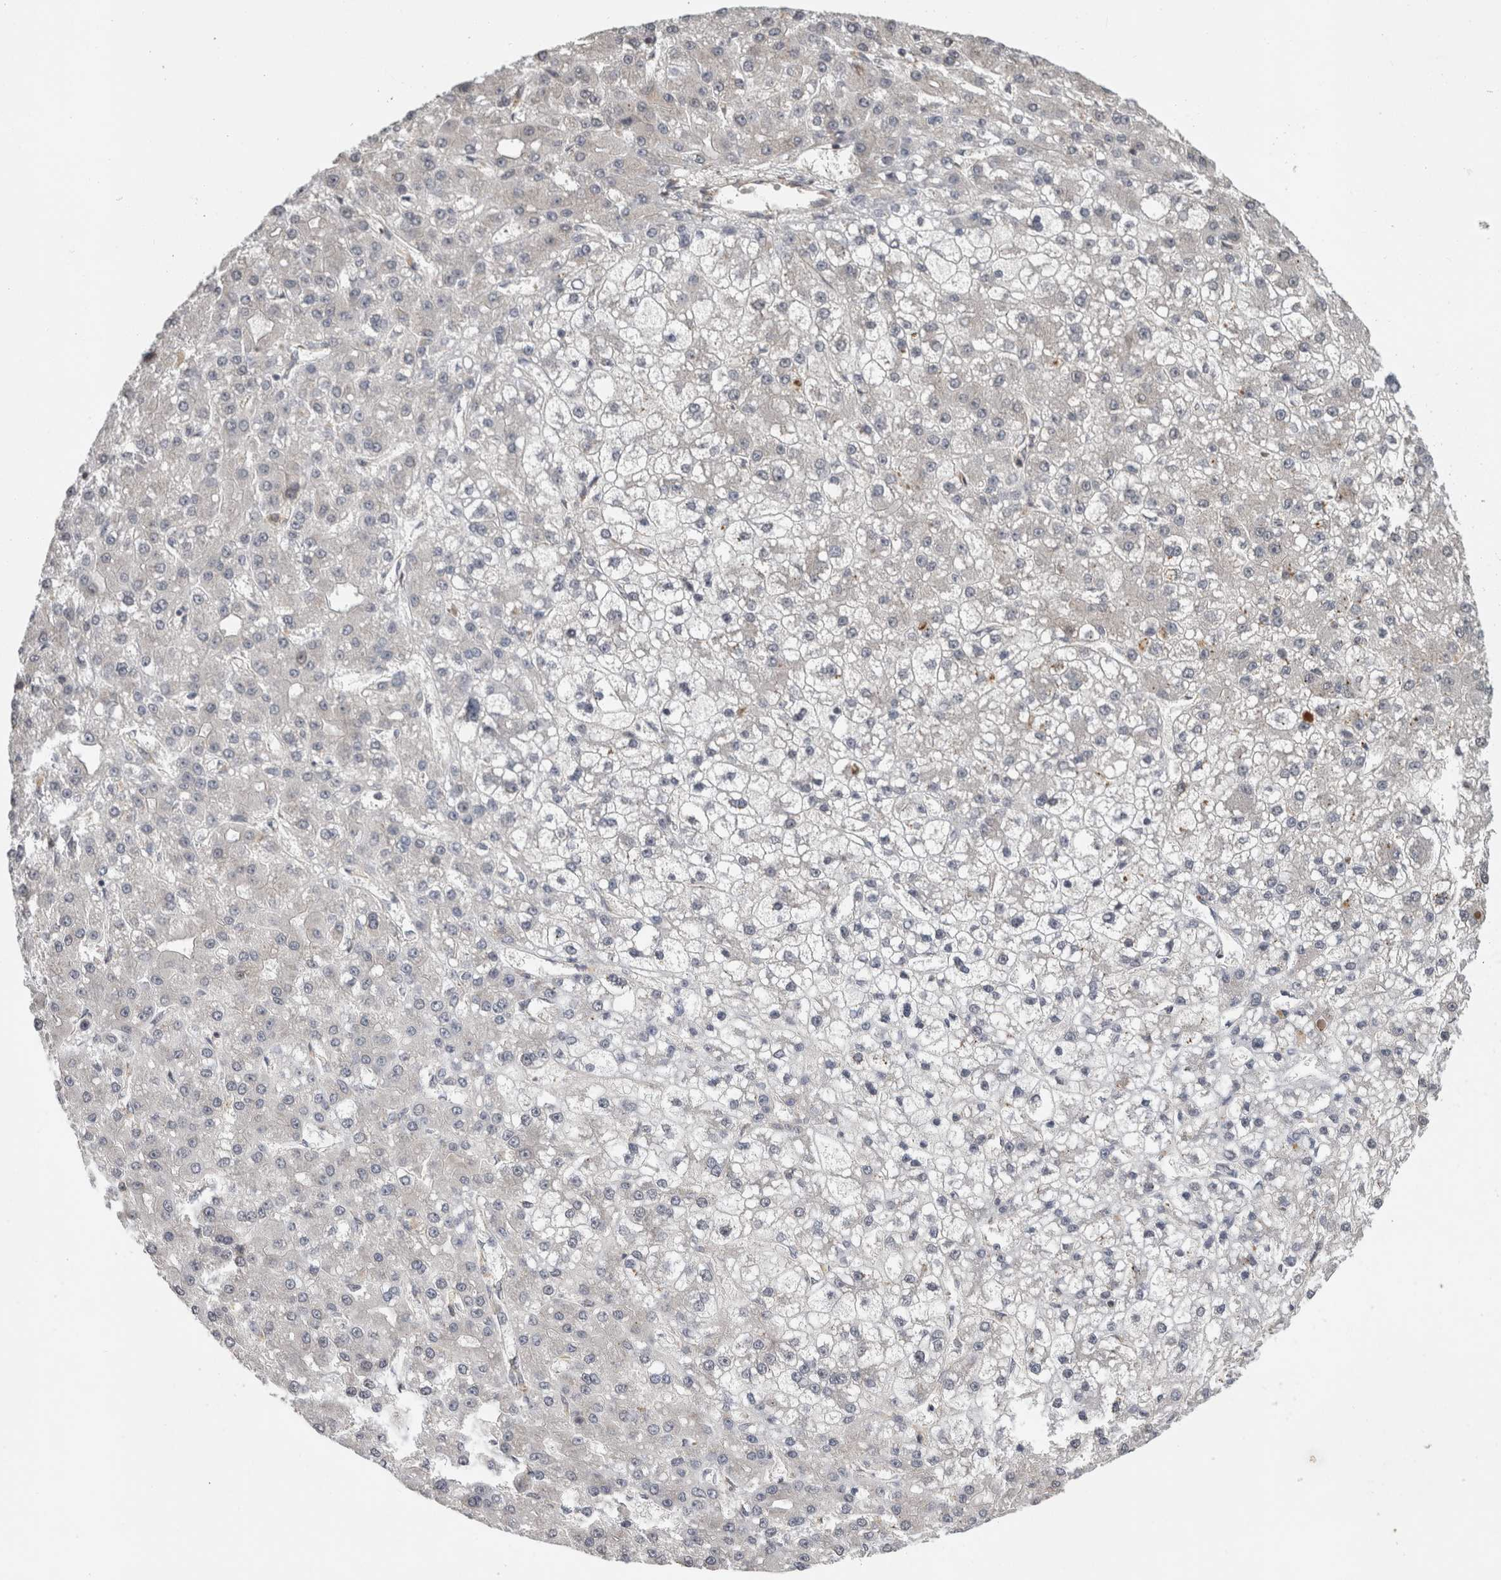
{"staining": {"intensity": "negative", "quantity": "none", "location": "none"}, "tissue": "liver cancer", "cell_type": "Tumor cells", "image_type": "cancer", "snomed": [{"axis": "morphology", "description": "Carcinoma, Hepatocellular, NOS"}, {"axis": "topography", "description": "Liver"}], "caption": "A high-resolution micrograph shows immunohistochemistry (IHC) staining of hepatocellular carcinoma (liver), which demonstrates no significant positivity in tumor cells.", "gene": "PARP6", "patient": {"sex": "male", "age": 67}}